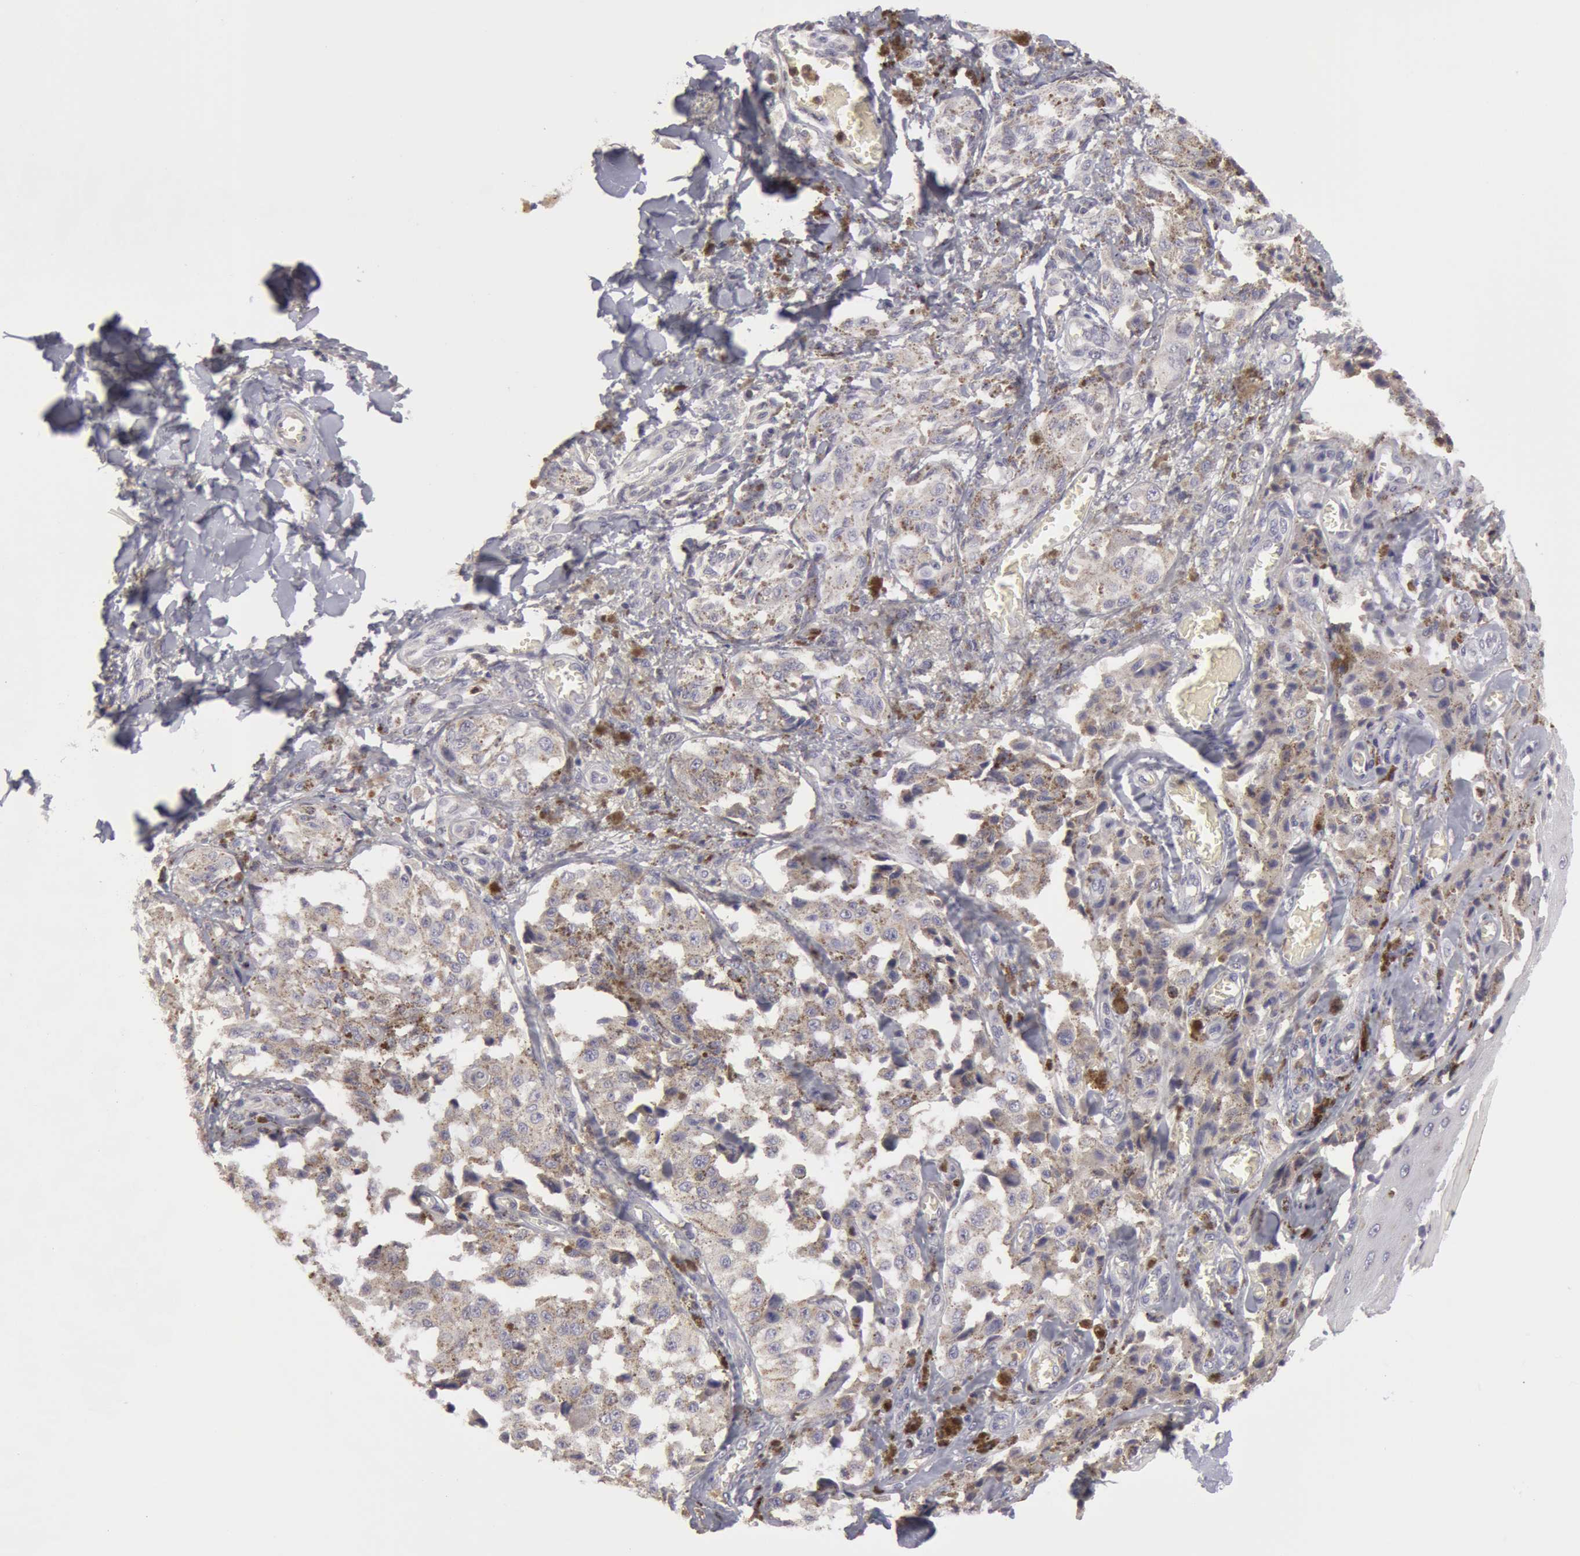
{"staining": {"intensity": "weak", "quantity": "25%-75%", "location": "cytoplasmic/membranous"}, "tissue": "melanoma", "cell_type": "Tumor cells", "image_type": "cancer", "snomed": [{"axis": "morphology", "description": "Malignant melanoma, NOS"}, {"axis": "topography", "description": "Skin"}], "caption": "Human malignant melanoma stained with a protein marker displays weak staining in tumor cells.", "gene": "CAT", "patient": {"sex": "female", "age": 82}}